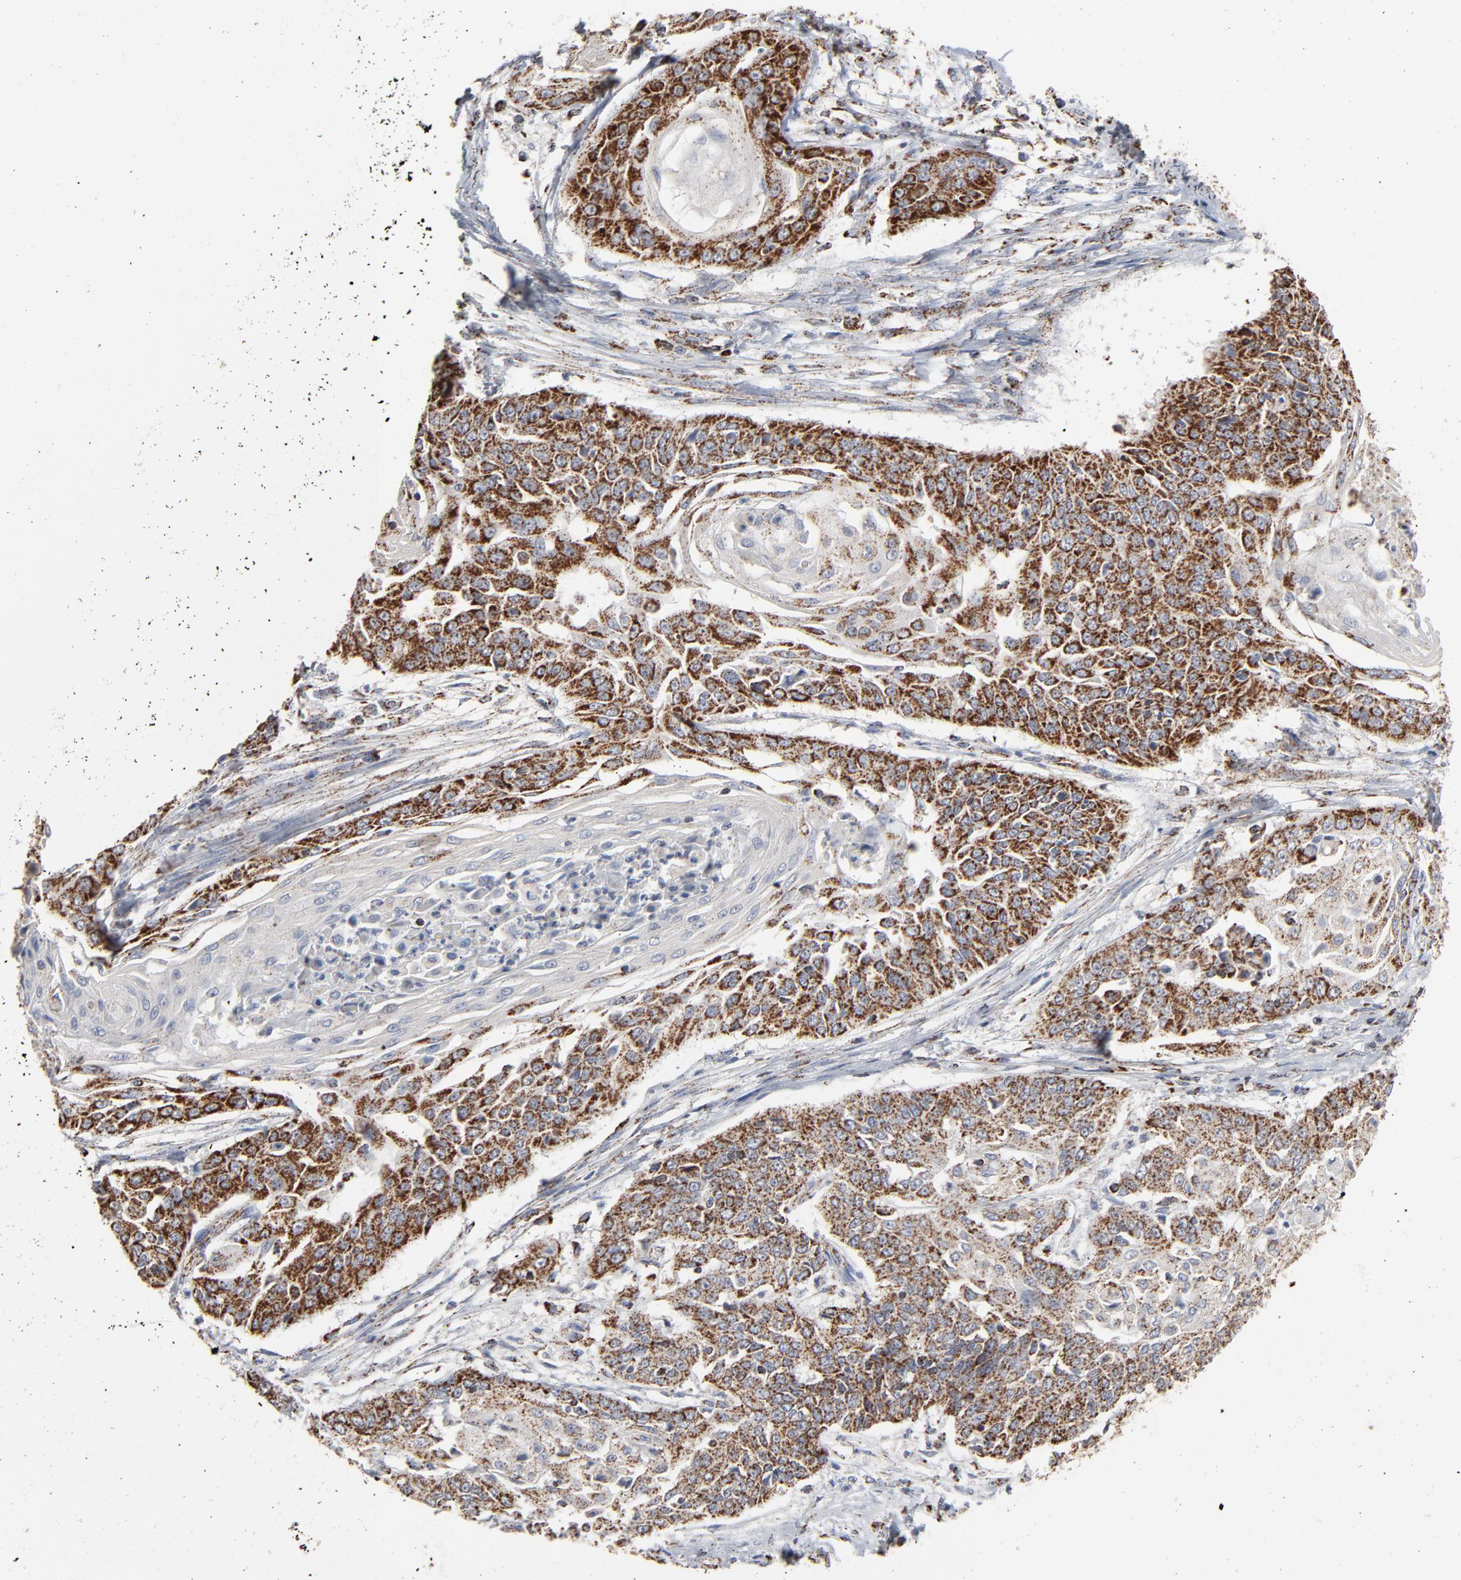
{"staining": {"intensity": "strong", "quantity": ">75%", "location": "cytoplasmic/membranous"}, "tissue": "cervical cancer", "cell_type": "Tumor cells", "image_type": "cancer", "snomed": [{"axis": "morphology", "description": "Squamous cell carcinoma, NOS"}, {"axis": "topography", "description": "Cervix"}], "caption": "The micrograph shows a brown stain indicating the presence of a protein in the cytoplasmic/membranous of tumor cells in cervical squamous cell carcinoma.", "gene": "UQCRC1", "patient": {"sex": "female", "age": 64}}